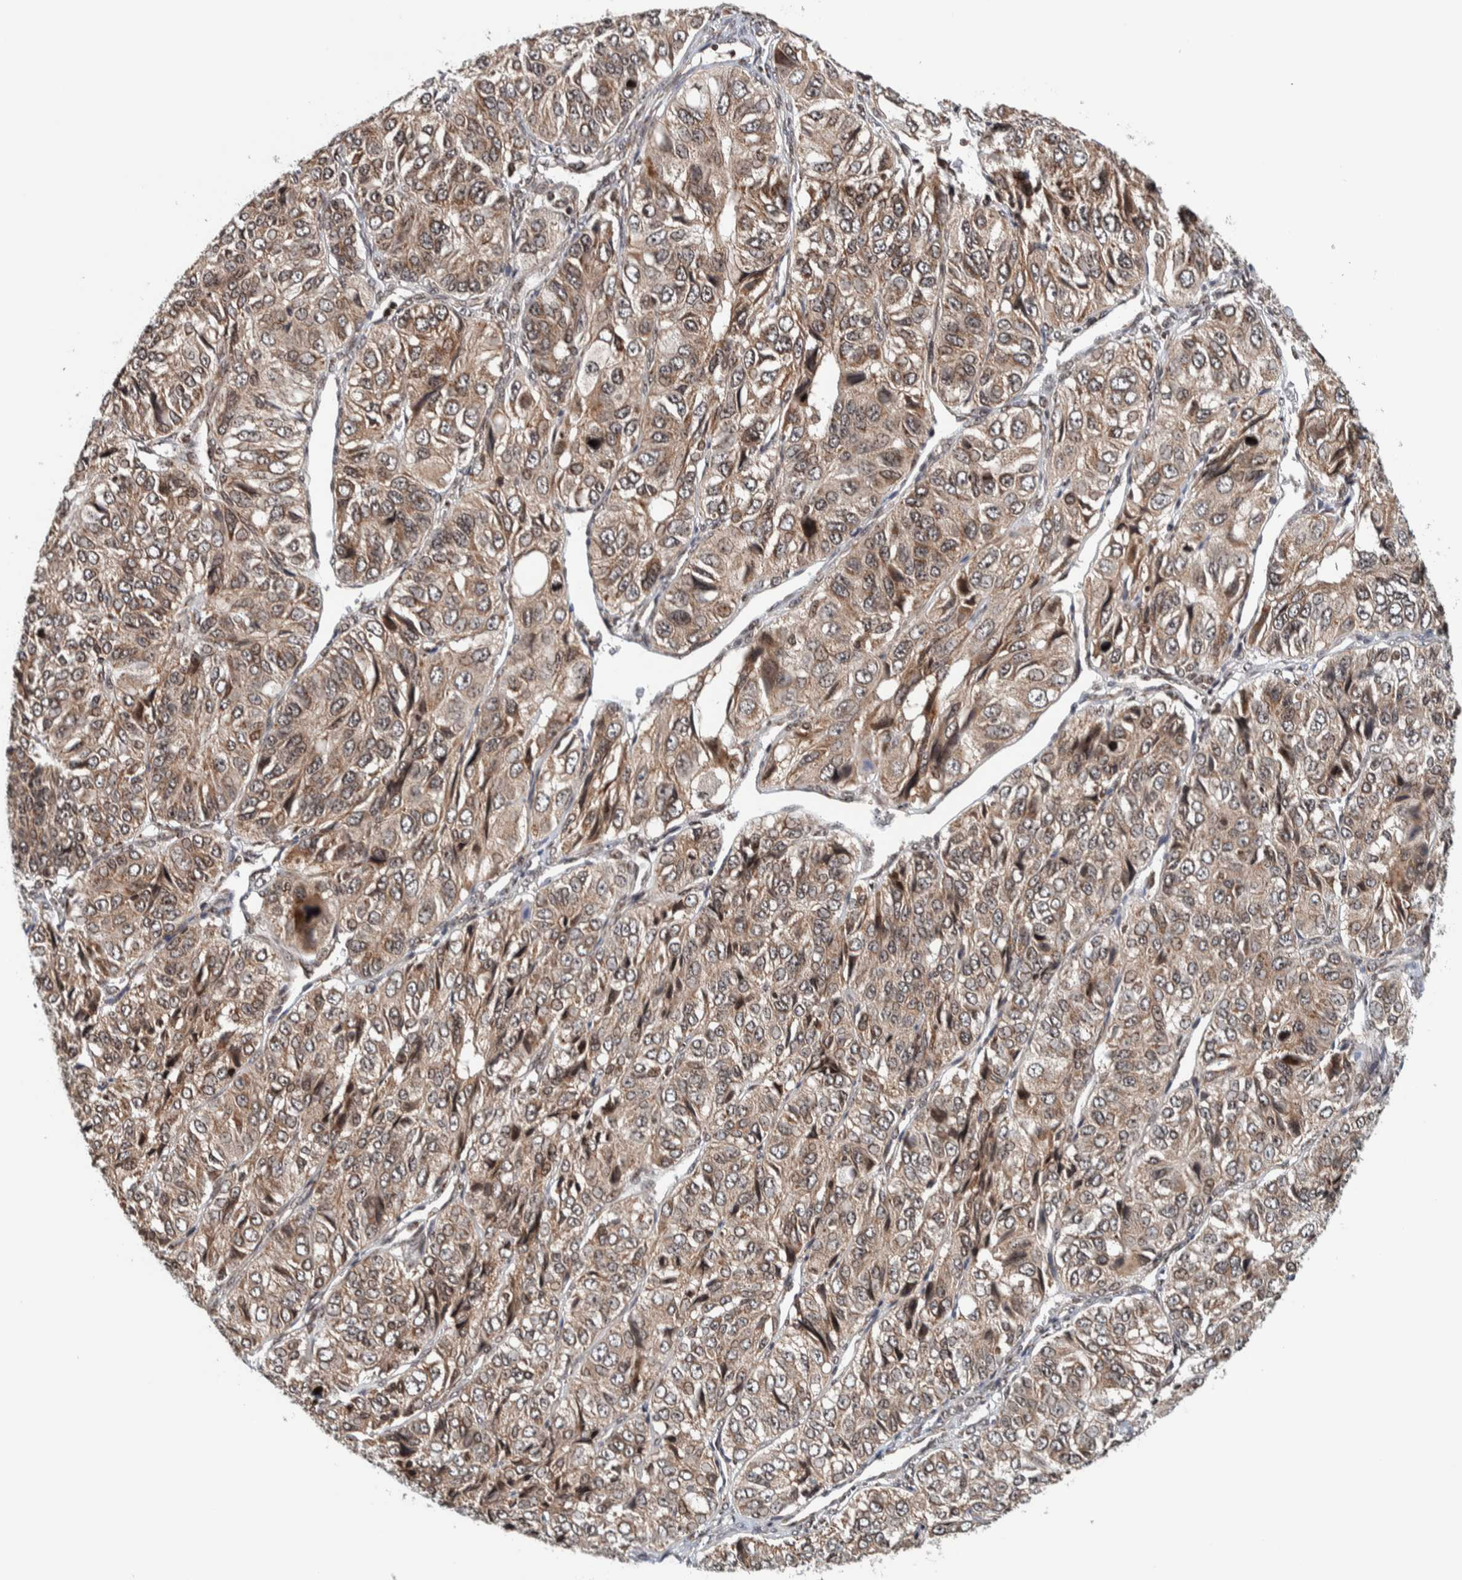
{"staining": {"intensity": "weak", "quantity": ">75%", "location": "cytoplasmic/membranous"}, "tissue": "ovarian cancer", "cell_type": "Tumor cells", "image_type": "cancer", "snomed": [{"axis": "morphology", "description": "Carcinoma, endometroid"}, {"axis": "topography", "description": "Ovary"}], "caption": "Protein analysis of endometroid carcinoma (ovarian) tissue displays weak cytoplasmic/membranous staining in approximately >75% of tumor cells.", "gene": "CCDC182", "patient": {"sex": "female", "age": 51}}